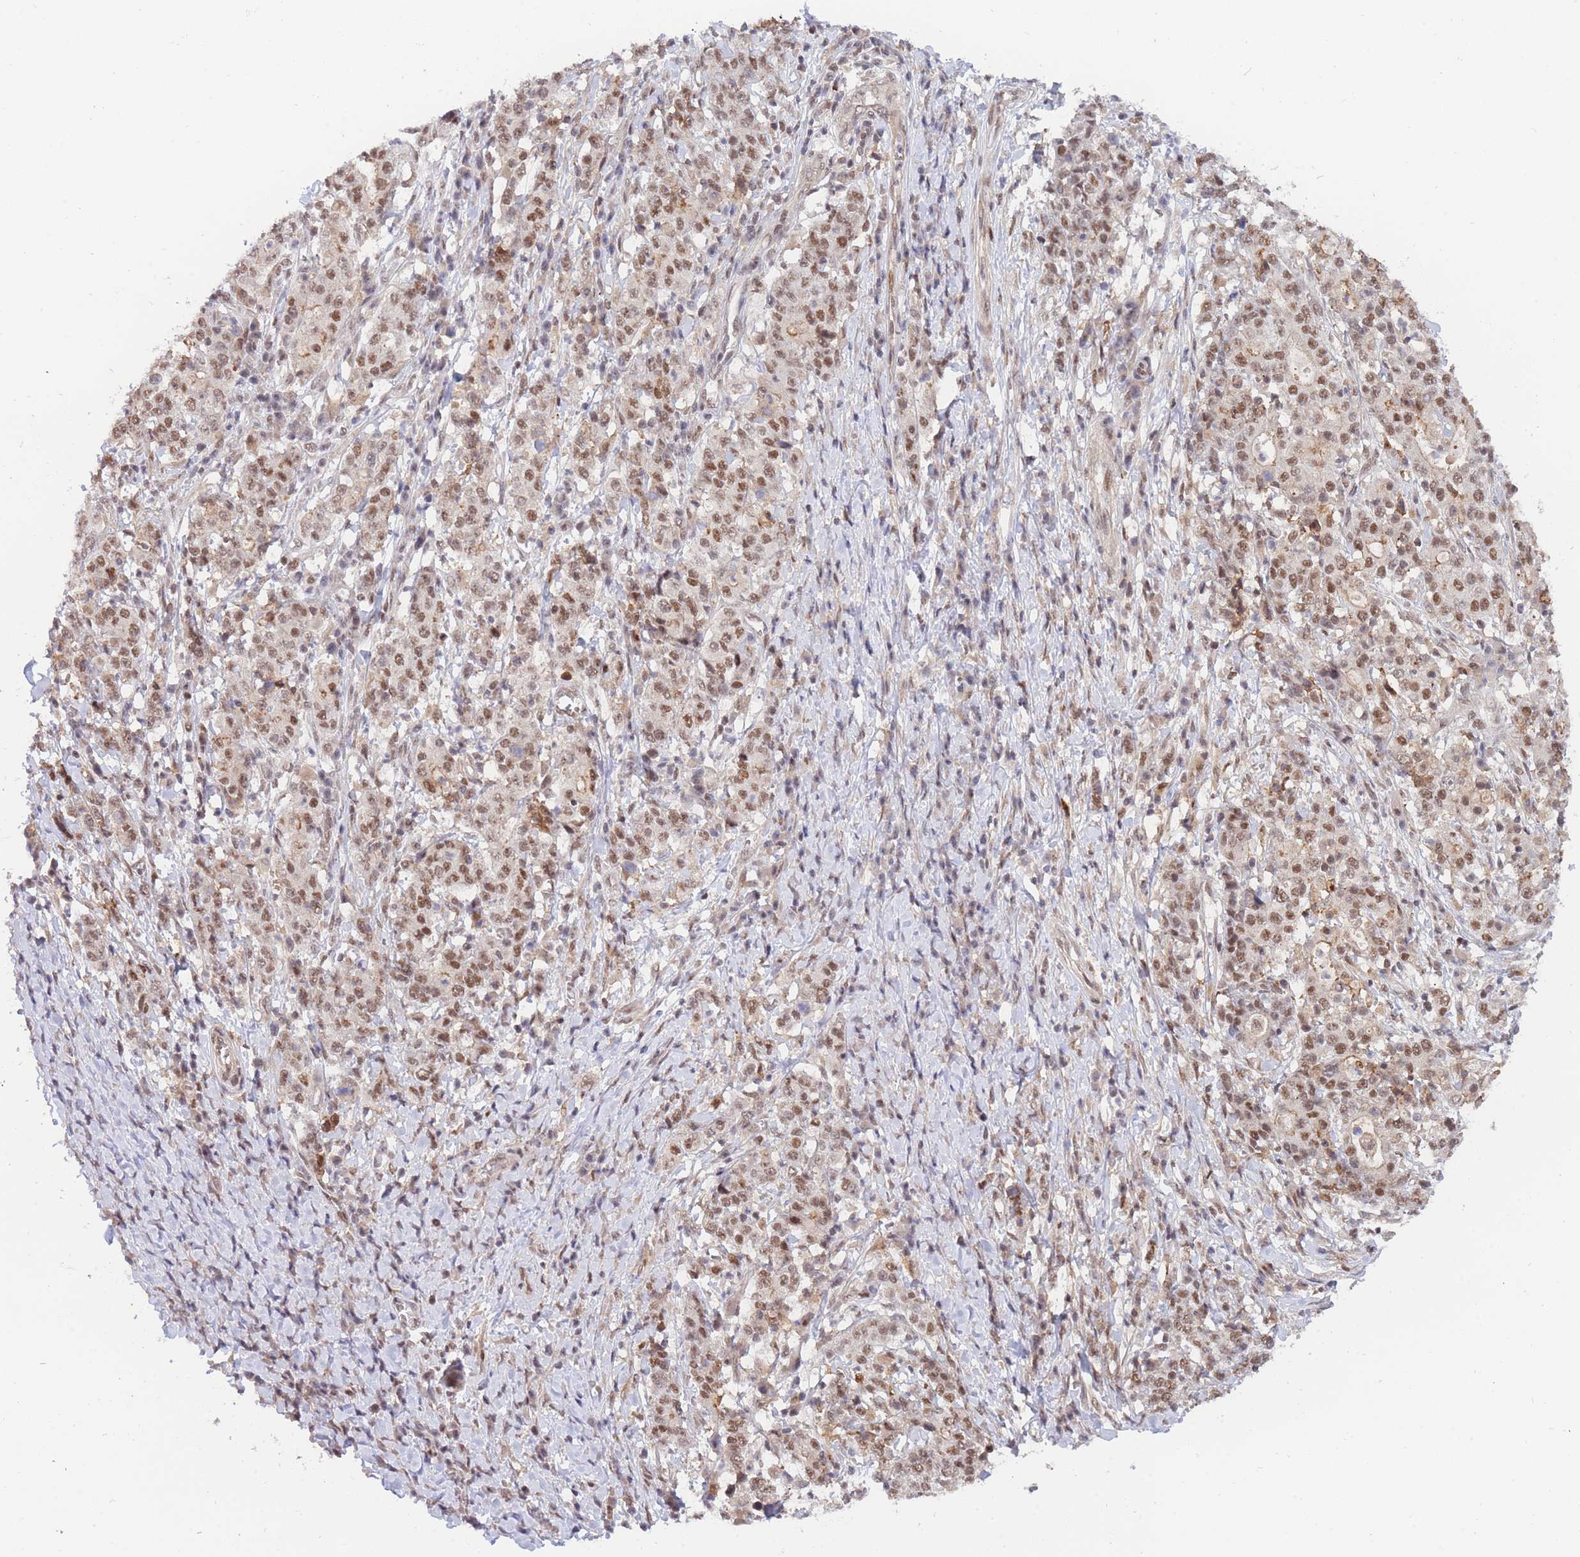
{"staining": {"intensity": "moderate", "quantity": ">75%", "location": "cytoplasmic/membranous,nuclear"}, "tissue": "stomach cancer", "cell_type": "Tumor cells", "image_type": "cancer", "snomed": [{"axis": "morphology", "description": "Normal tissue, NOS"}, {"axis": "morphology", "description": "Adenocarcinoma, NOS"}, {"axis": "topography", "description": "Stomach, upper"}, {"axis": "topography", "description": "Stomach"}], "caption": "This is a photomicrograph of immunohistochemistry (IHC) staining of stomach cancer (adenocarcinoma), which shows moderate staining in the cytoplasmic/membranous and nuclear of tumor cells.", "gene": "BOD1L1", "patient": {"sex": "male", "age": 59}}